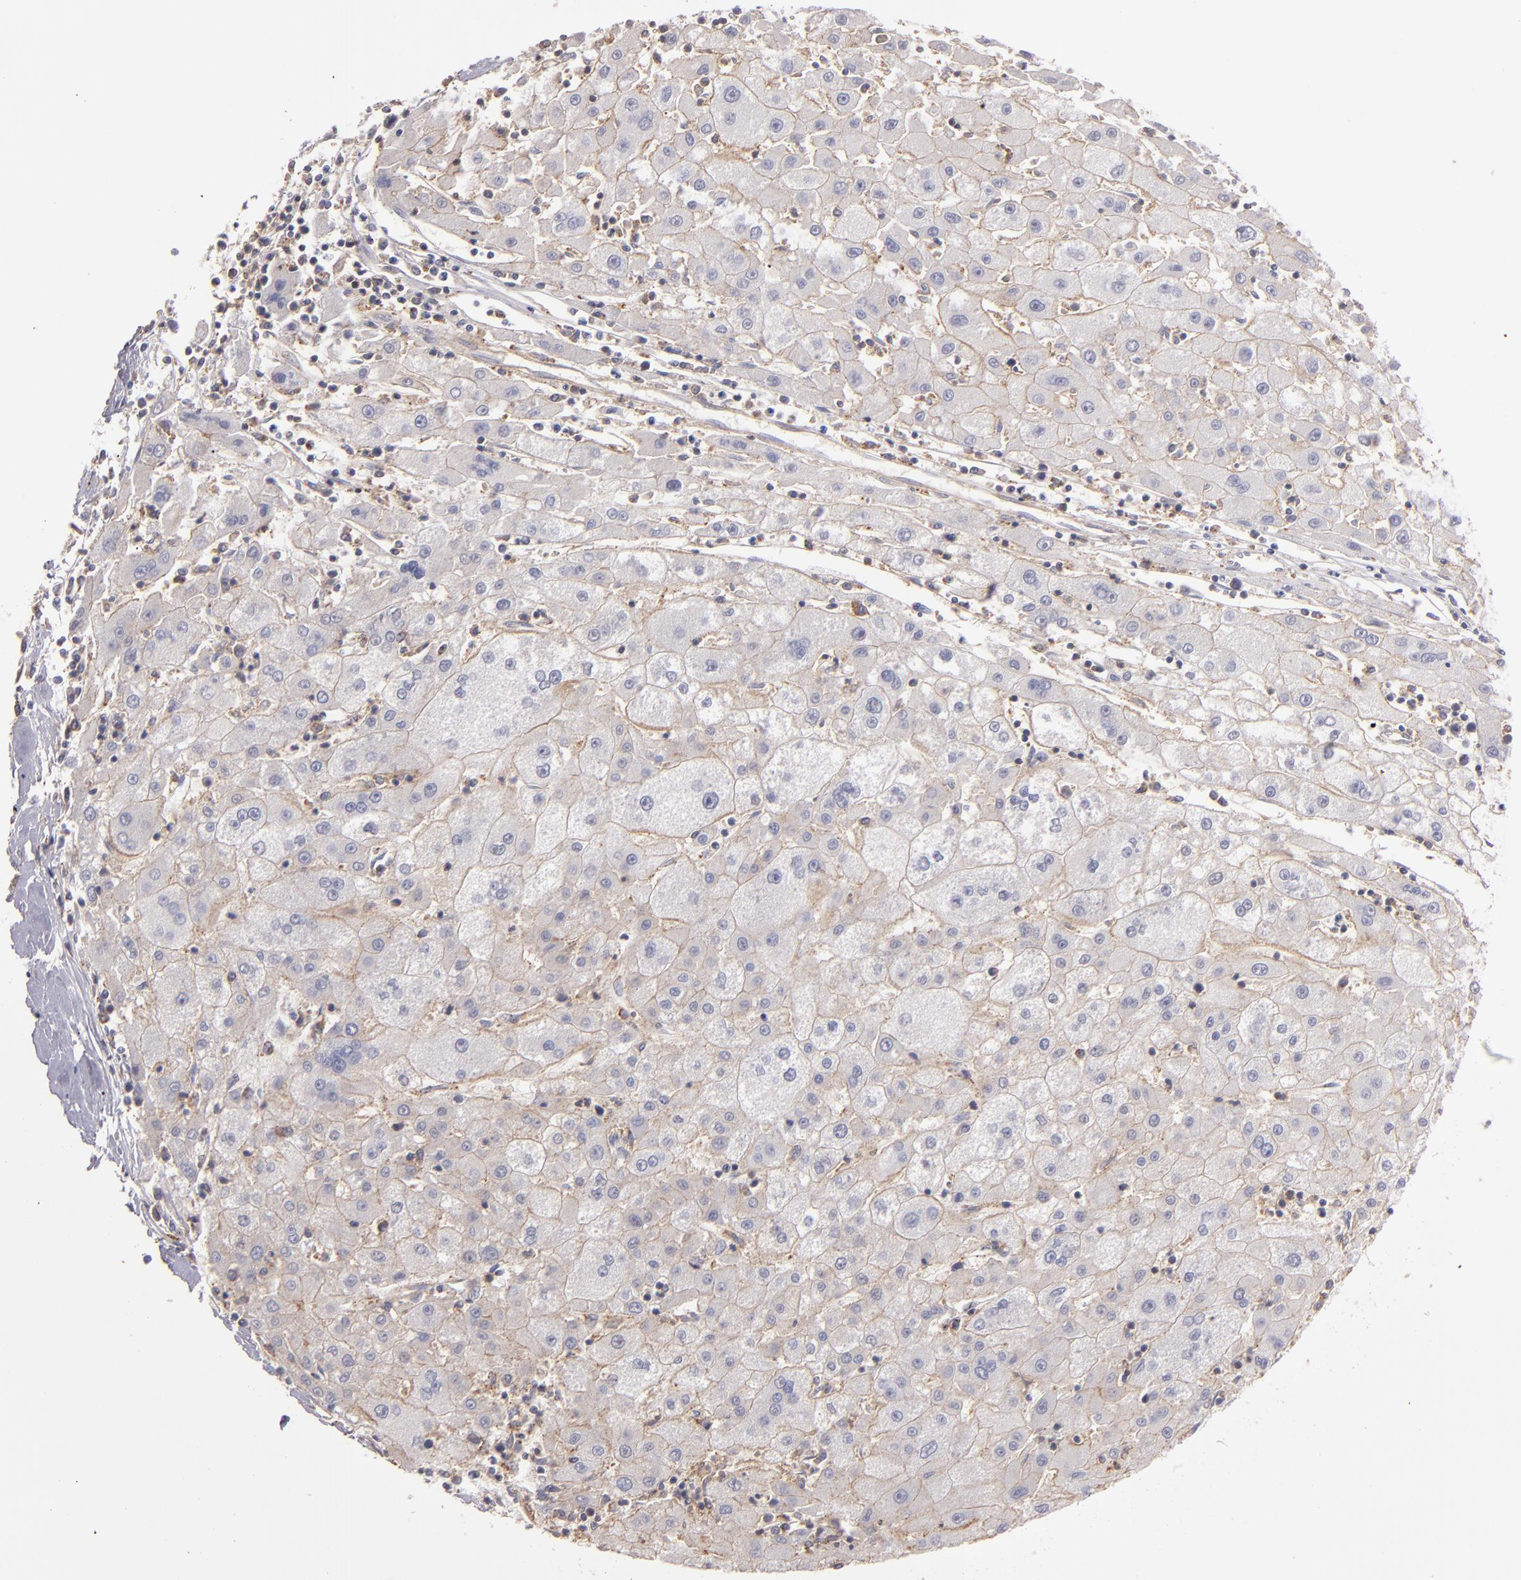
{"staining": {"intensity": "weak", "quantity": ">75%", "location": "cytoplasmic/membranous"}, "tissue": "liver cancer", "cell_type": "Tumor cells", "image_type": "cancer", "snomed": [{"axis": "morphology", "description": "Carcinoma, Hepatocellular, NOS"}, {"axis": "topography", "description": "Liver"}], "caption": "Brown immunohistochemical staining in hepatocellular carcinoma (liver) exhibits weak cytoplasmic/membranous expression in approximately >75% of tumor cells. (Stains: DAB in brown, nuclei in blue, Microscopy: brightfield microscopy at high magnification).", "gene": "SYP", "patient": {"sex": "male", "age": 72}}